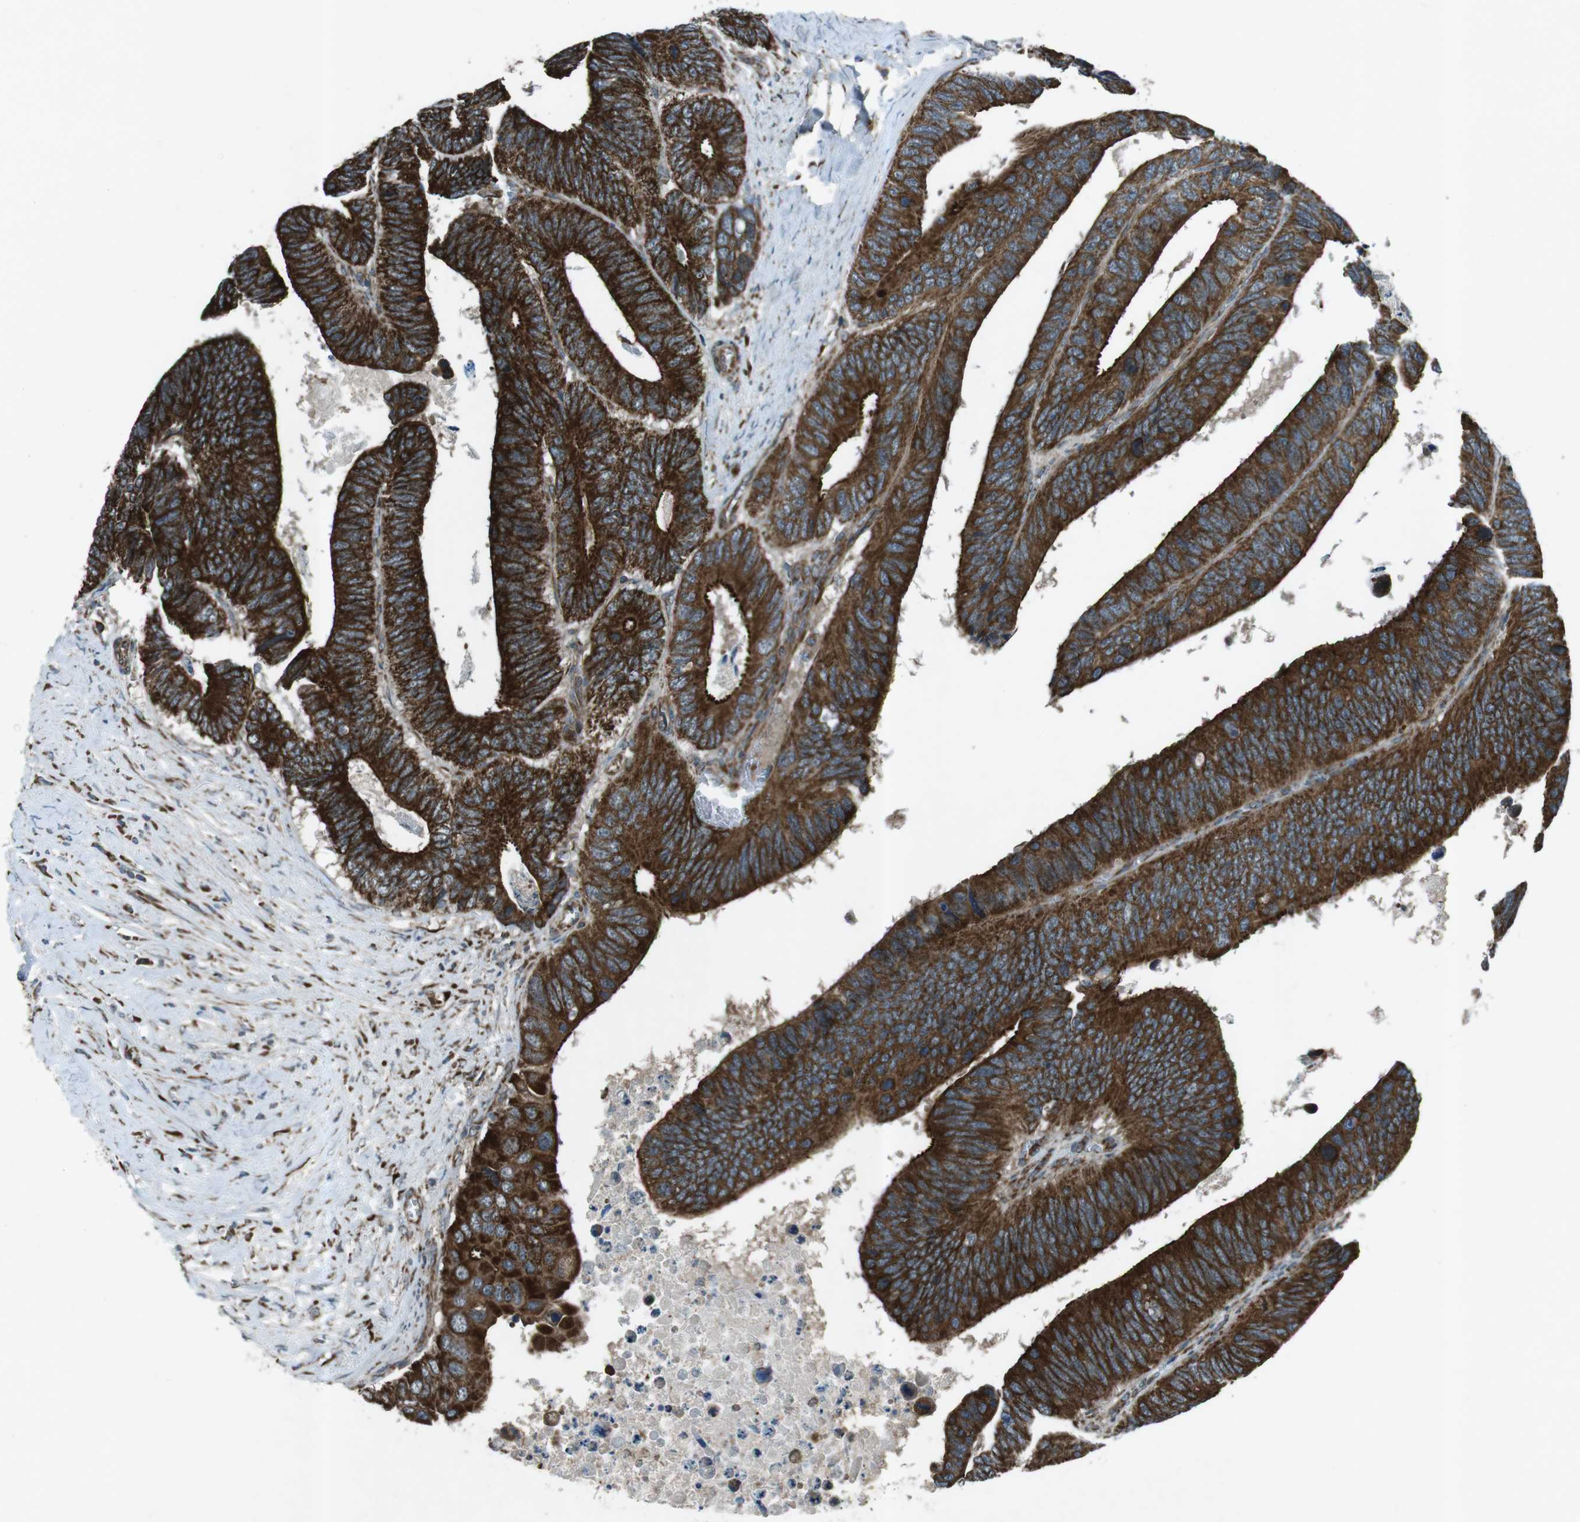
{"staining": {"intensity": "strong", "quantity": "25%-75%", "location": "cytoplasmic/membranous"}, "tissue": "colorectal cancer", "cell_type": "Tumor cells", "image_type": "cancer", "snomed": [{"axis": "morphology", "description": "Adenocarcinoma, NOS"}, {"axis": "topography", "description": "Colon"}], "caption": "This is a photomicrograph of IHC staining of adenocarcinoma (colorectal), which shows strong positivity in the cytoplasmic/membranous of tumor cells.", "gene": "SLC41A1", "patient": {"sex": "male", "age": 72}}